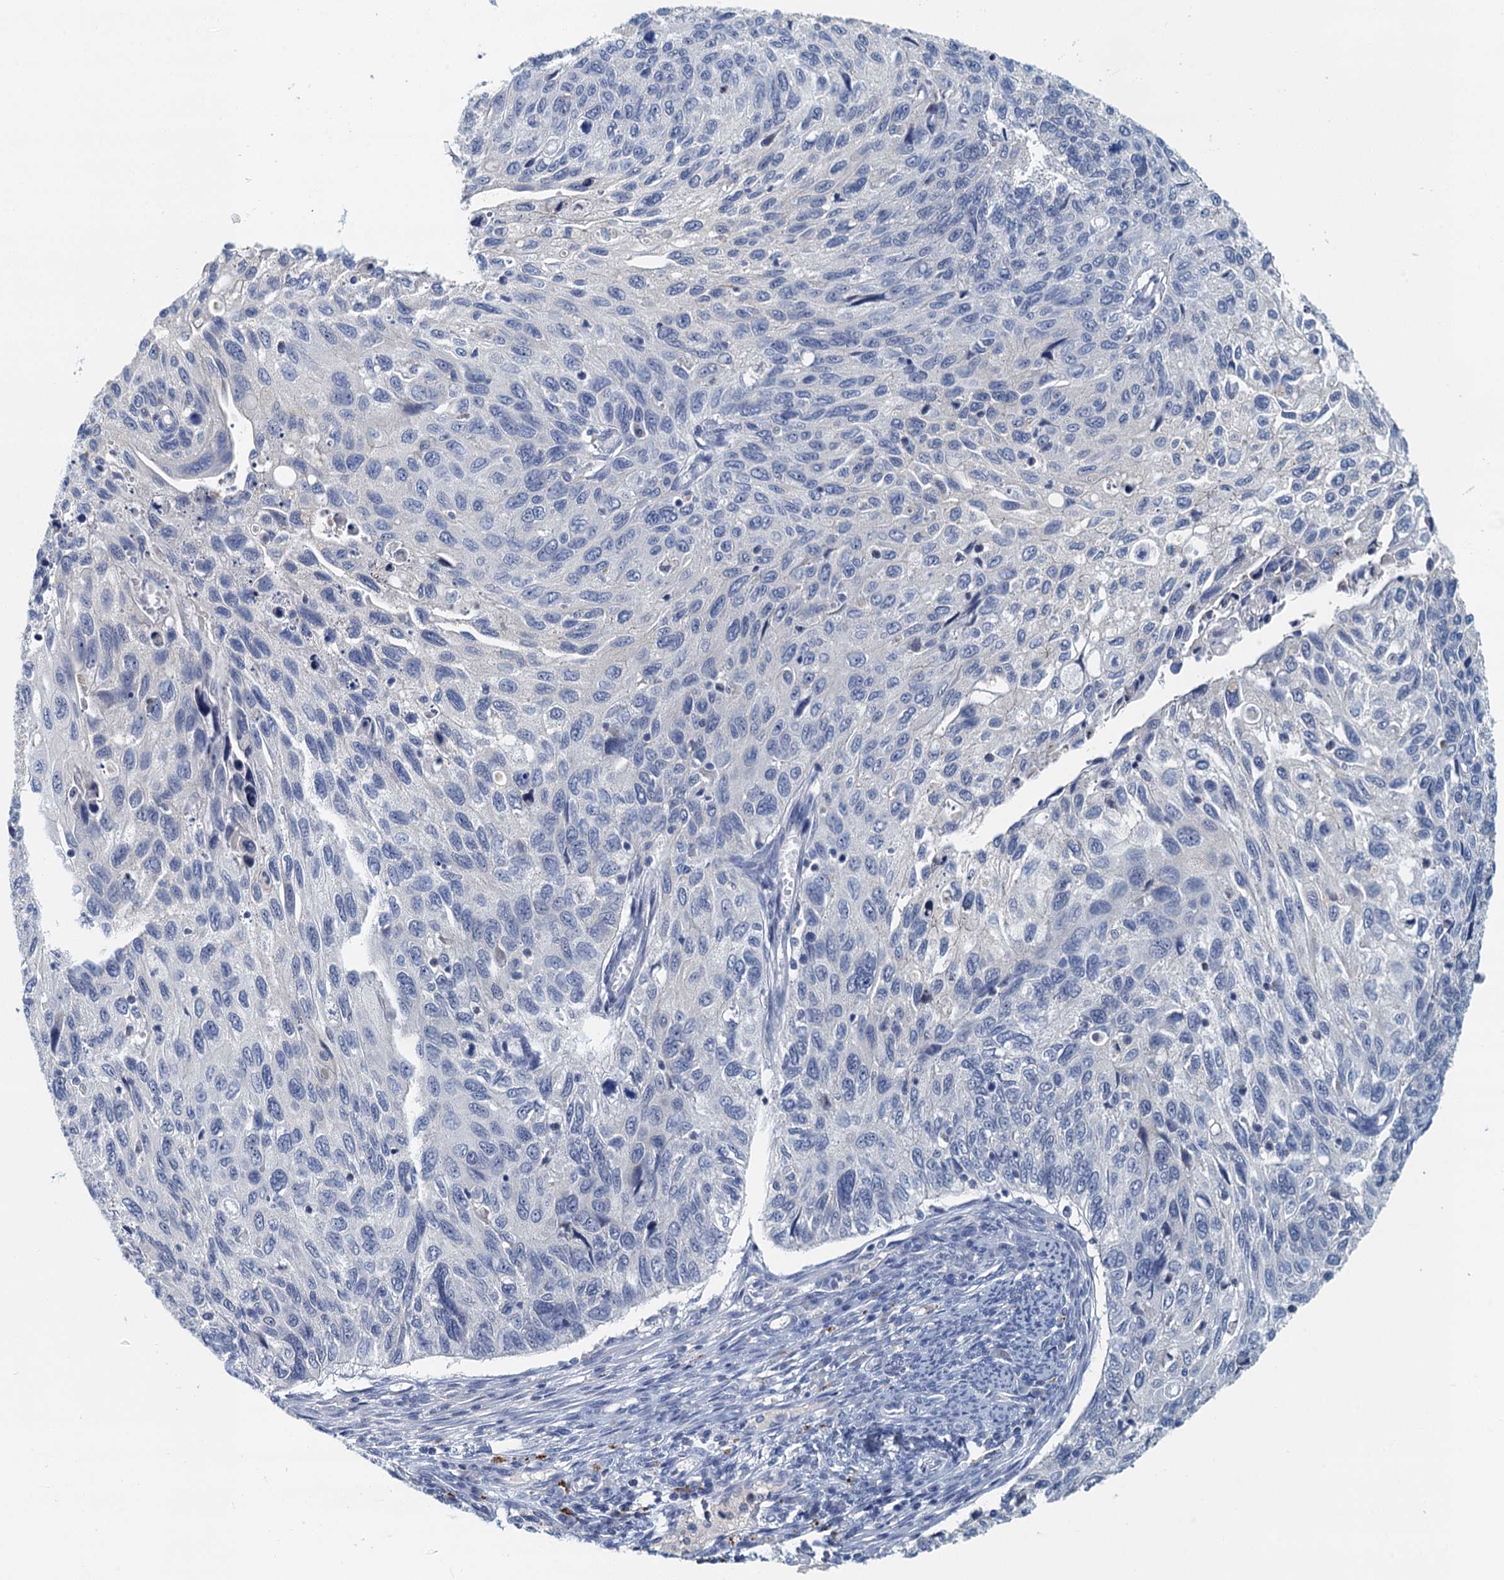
{"staining": {"intensity": "negative", "quantity": "none", "location": "none"}, "tissue": "cervical cancer", "cell_type": "Tumor cells", "image_type": "cancer", "snomed": [{"axis": "morphology", "description": "Squamous cell carcinoma, NOS"}, {"axis": "topography", "description": "Cervix"}], "caption": "Immunohistochemical staining of human squamous cell carcinoma (cervical) exhibits no significant positivity in tumor cells.", "gene": "NUBP2", "patient": {"sex": "female", "age": 70}}